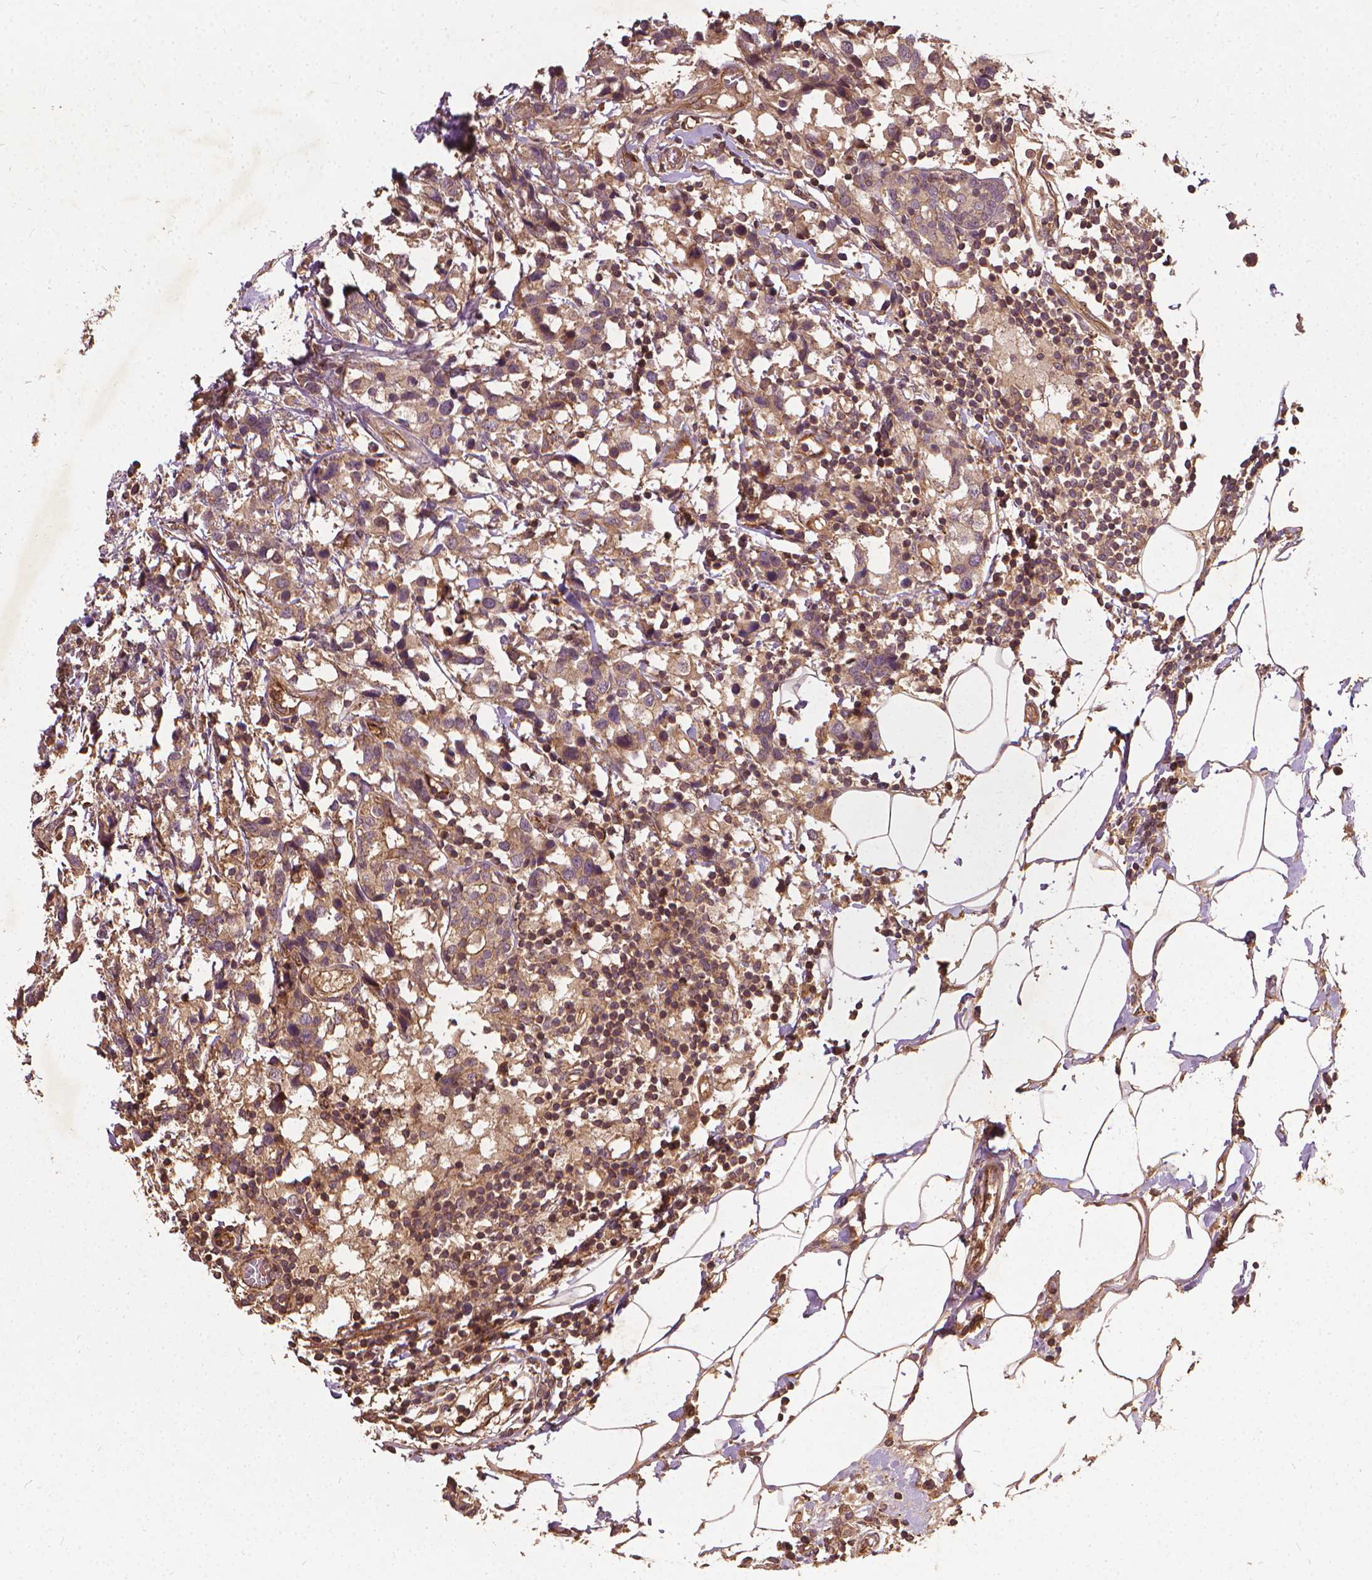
{"staining": {"intensity": "weak", "quantity": ">75%", "location": "cytoplasmic/membranous"}, "tissue": "breast cancer", "cell_type": "Tumor cells", "image_type": "cancer", "snomed": [{"axis": "morphology", "description": "Lobular carcinoma"}, {"axis": "topography", "description": "Breast"}], "caption": "Human breast cancer stained with a brown dye demonstrates weak cytoplasmic/membranous positive expression in about >75% of tumor cells.", "gene": "UBXN2A", "patient": {"sex": "female", "age": 59}}